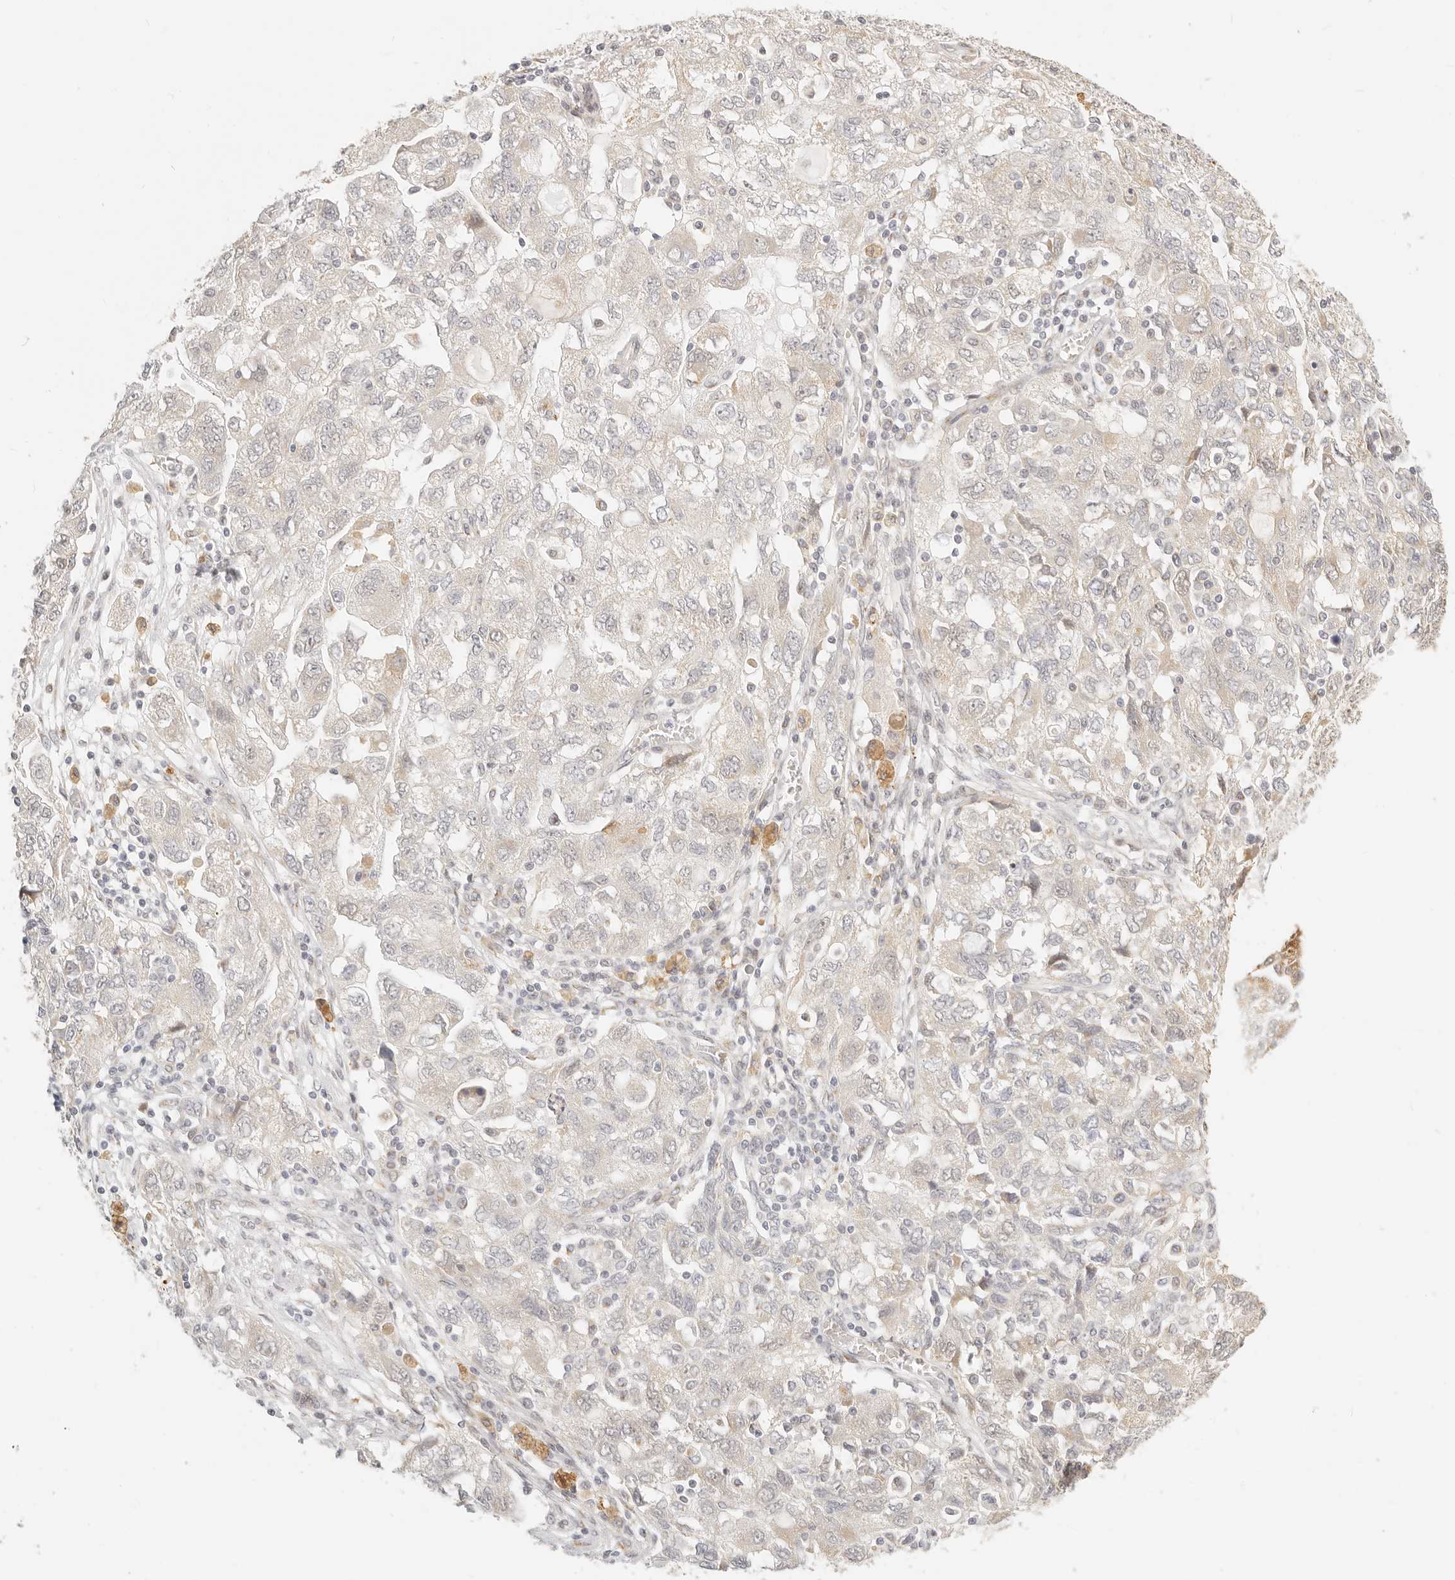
{"staining": {"intensity": "weak", "quantity": "<25%", "location": "cytoplasmic/membranous"}, "tissue": "ovarian cancer", "cell_type": "Tumor cells", "image_type": "cancer", "snomed": [{"axis": "morphology", "description": "Carcinoma, NOS"}, {"axis": "morphology", "description": "Cystadenocarcinoma, serous, NOS"}, {"axis": "topography", "description": "Ovary"}], "caption": "DAB immunohistochemical staining of human ovarian serous cystadenocarcinoma demonstrates no significant expression in tumor cells.", "gene": "FAM20B", "patient": {"sex": "female", "age": 69}}